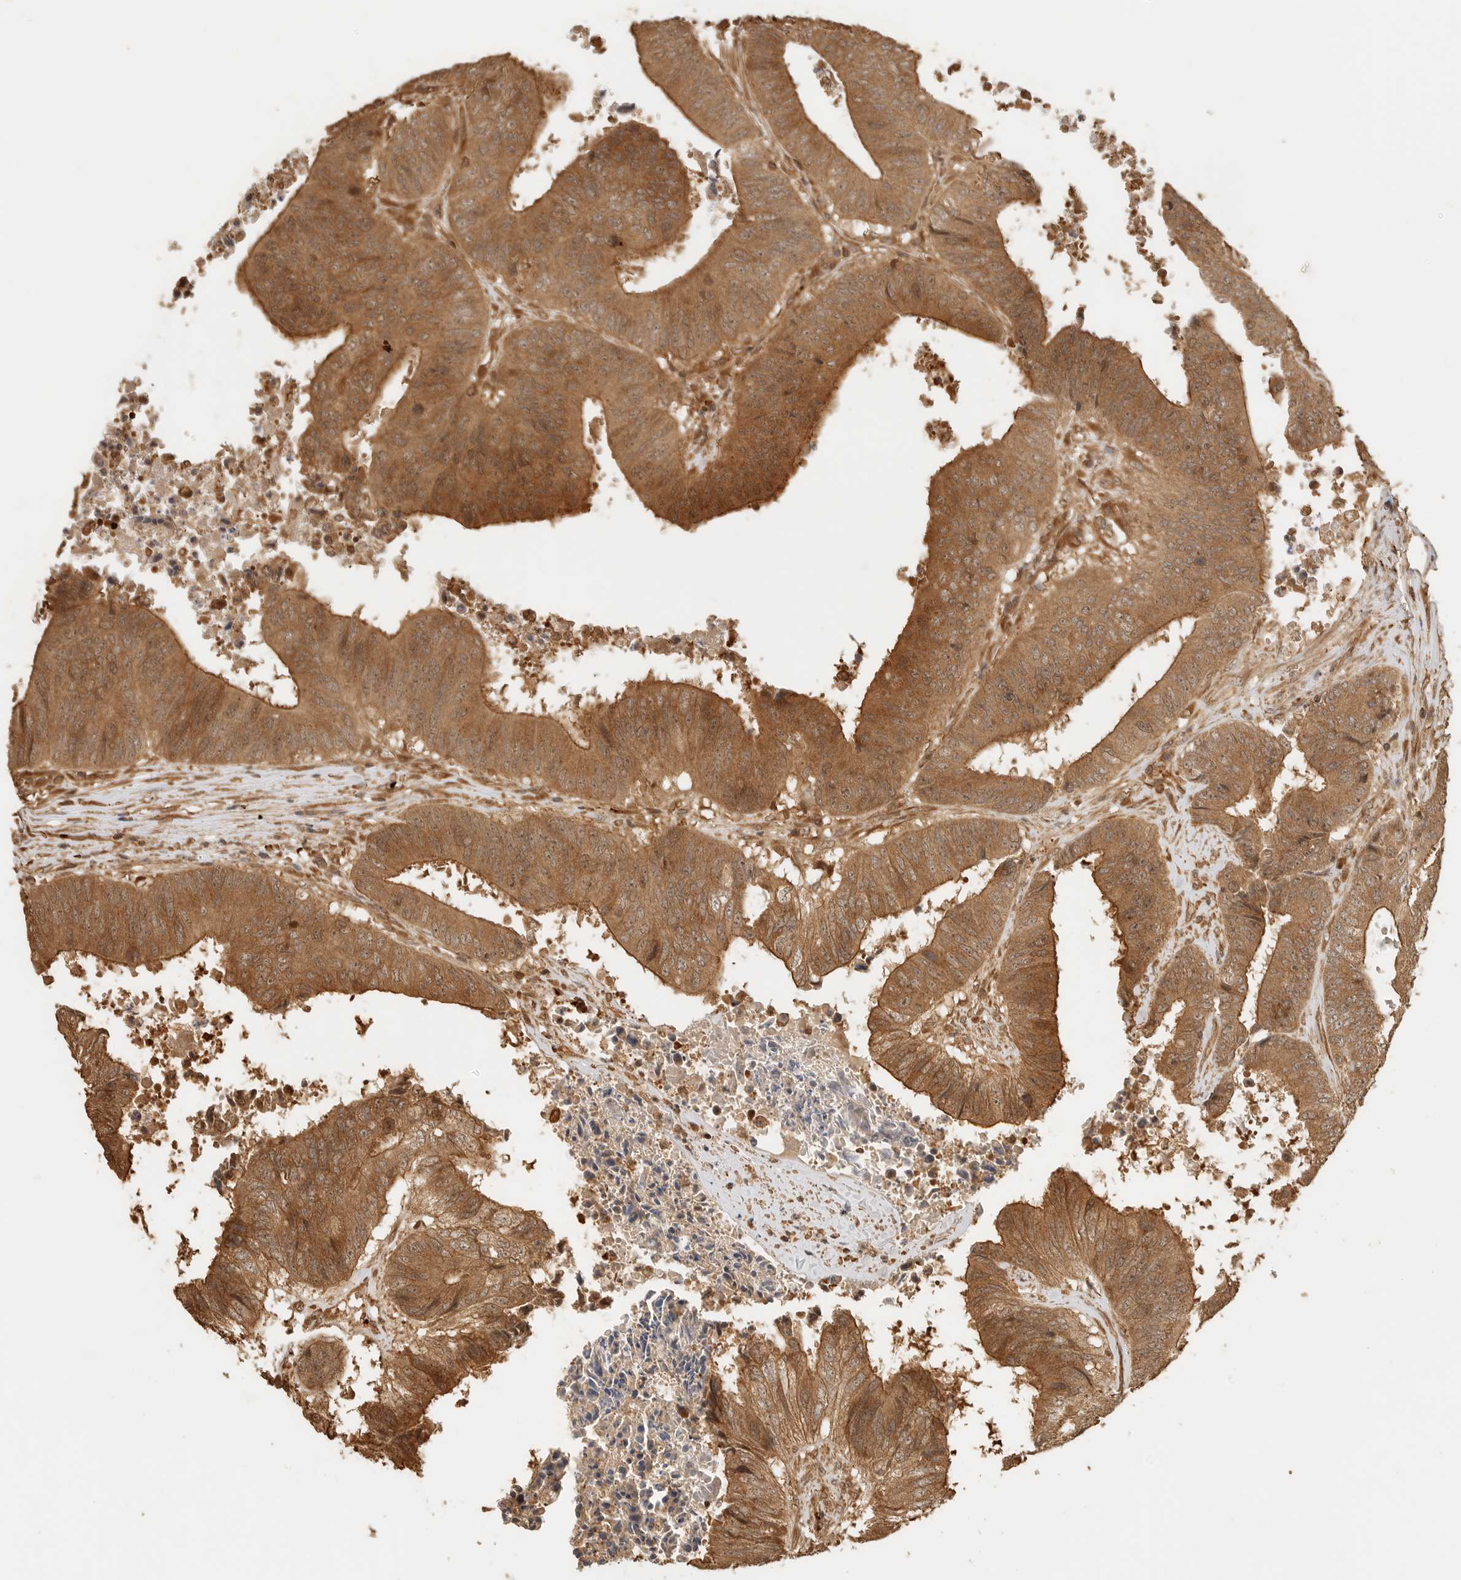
{"staining": {"intensity": "moderate", "quantity": ">75%", "location": "cytoplasmic/membranous"}, "tissue": "colorectal cancer", "cell_type": "Tumor cells", "image_type": "cancer", "snomed": [{"axis": "morphology", "description": "Adenocarcinoma, NOS"}, {"axis": "topography", "description": "Rectum"}], "caption": "Human adenocarcinoma (colorectal) stained for a protein (brown) exhibits moderate cytoplasmic/membranous positive staining in approximately >75% of tumor cells.", "gene": "OTUD6B", "patient": {"sex": "male", "age": 72}}